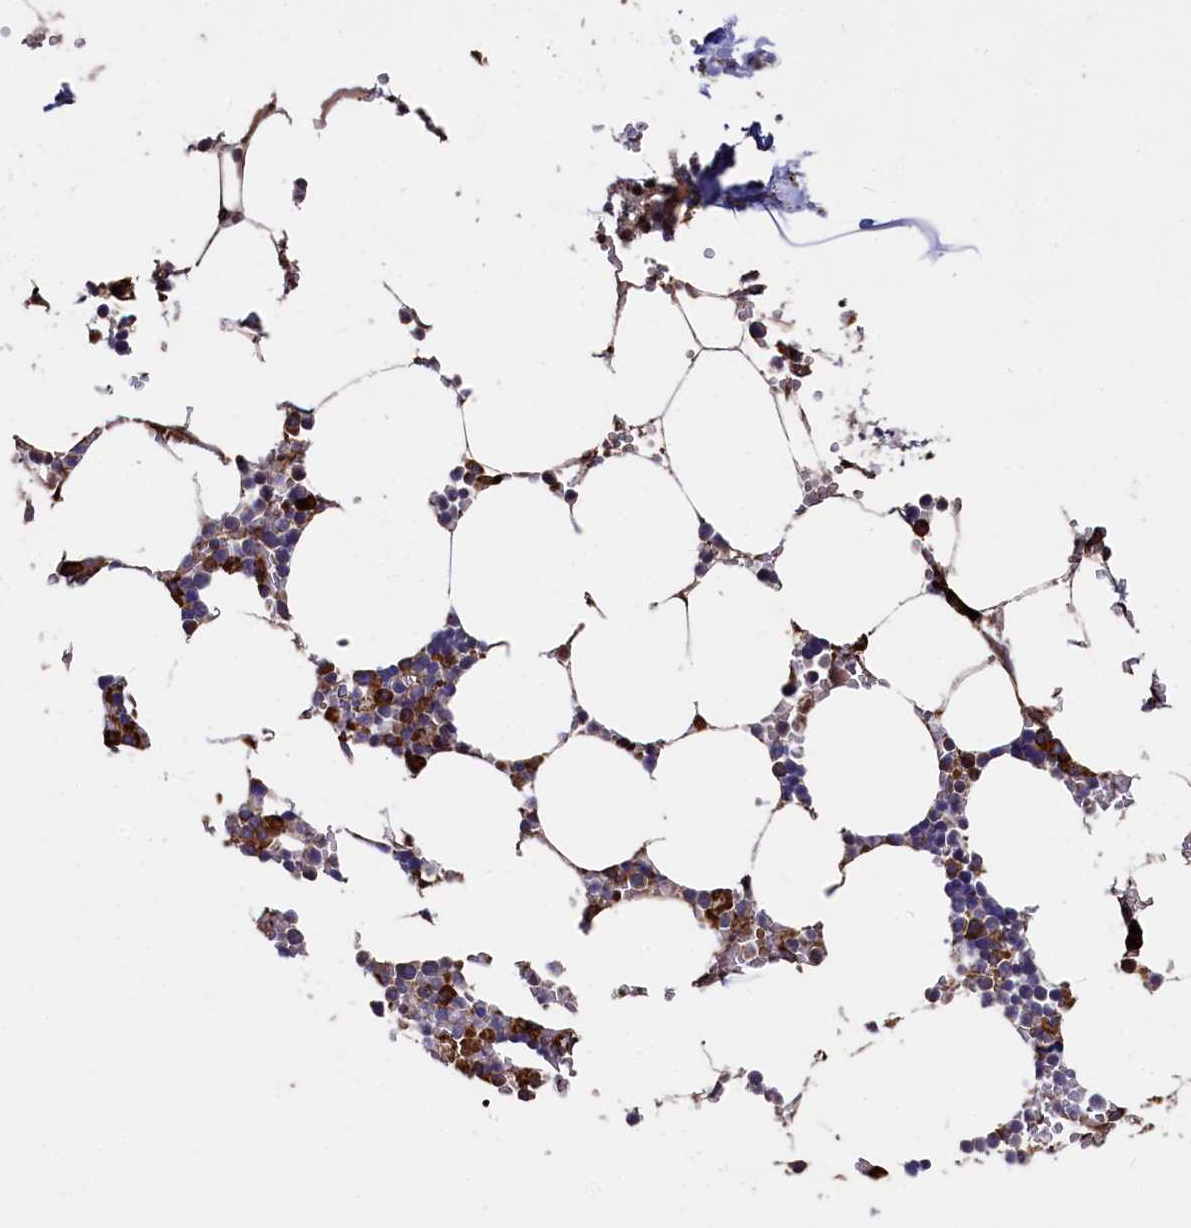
{"staining": {"intensity": "moderate", "quantity": ">75%", "location": "cytoplasmic/membranous"}, "tissue": "bone marrow", "cell_type": "Hematopoietic cells", "image_type": "normal", "snomed": [{"axis": "morphology", "description": "Normal tissue, NOS"}, {"axis": "topography", "description": "Bone marrow"}], "caption": "High-power microscopy captured an immunohistochemistry (IHC) image of benign bone marrow, revealing moderate cytoplasmic/membranous positivity in about >75% of hematopoietic cells. The staining was performed using DAB to visualize the protein expression in brown, while the nuclei were stained in blue with hematoxylin (Magnification: 20x).", "gene": "NEURL1B", "patient": {"sex": "male", "age": 70}}